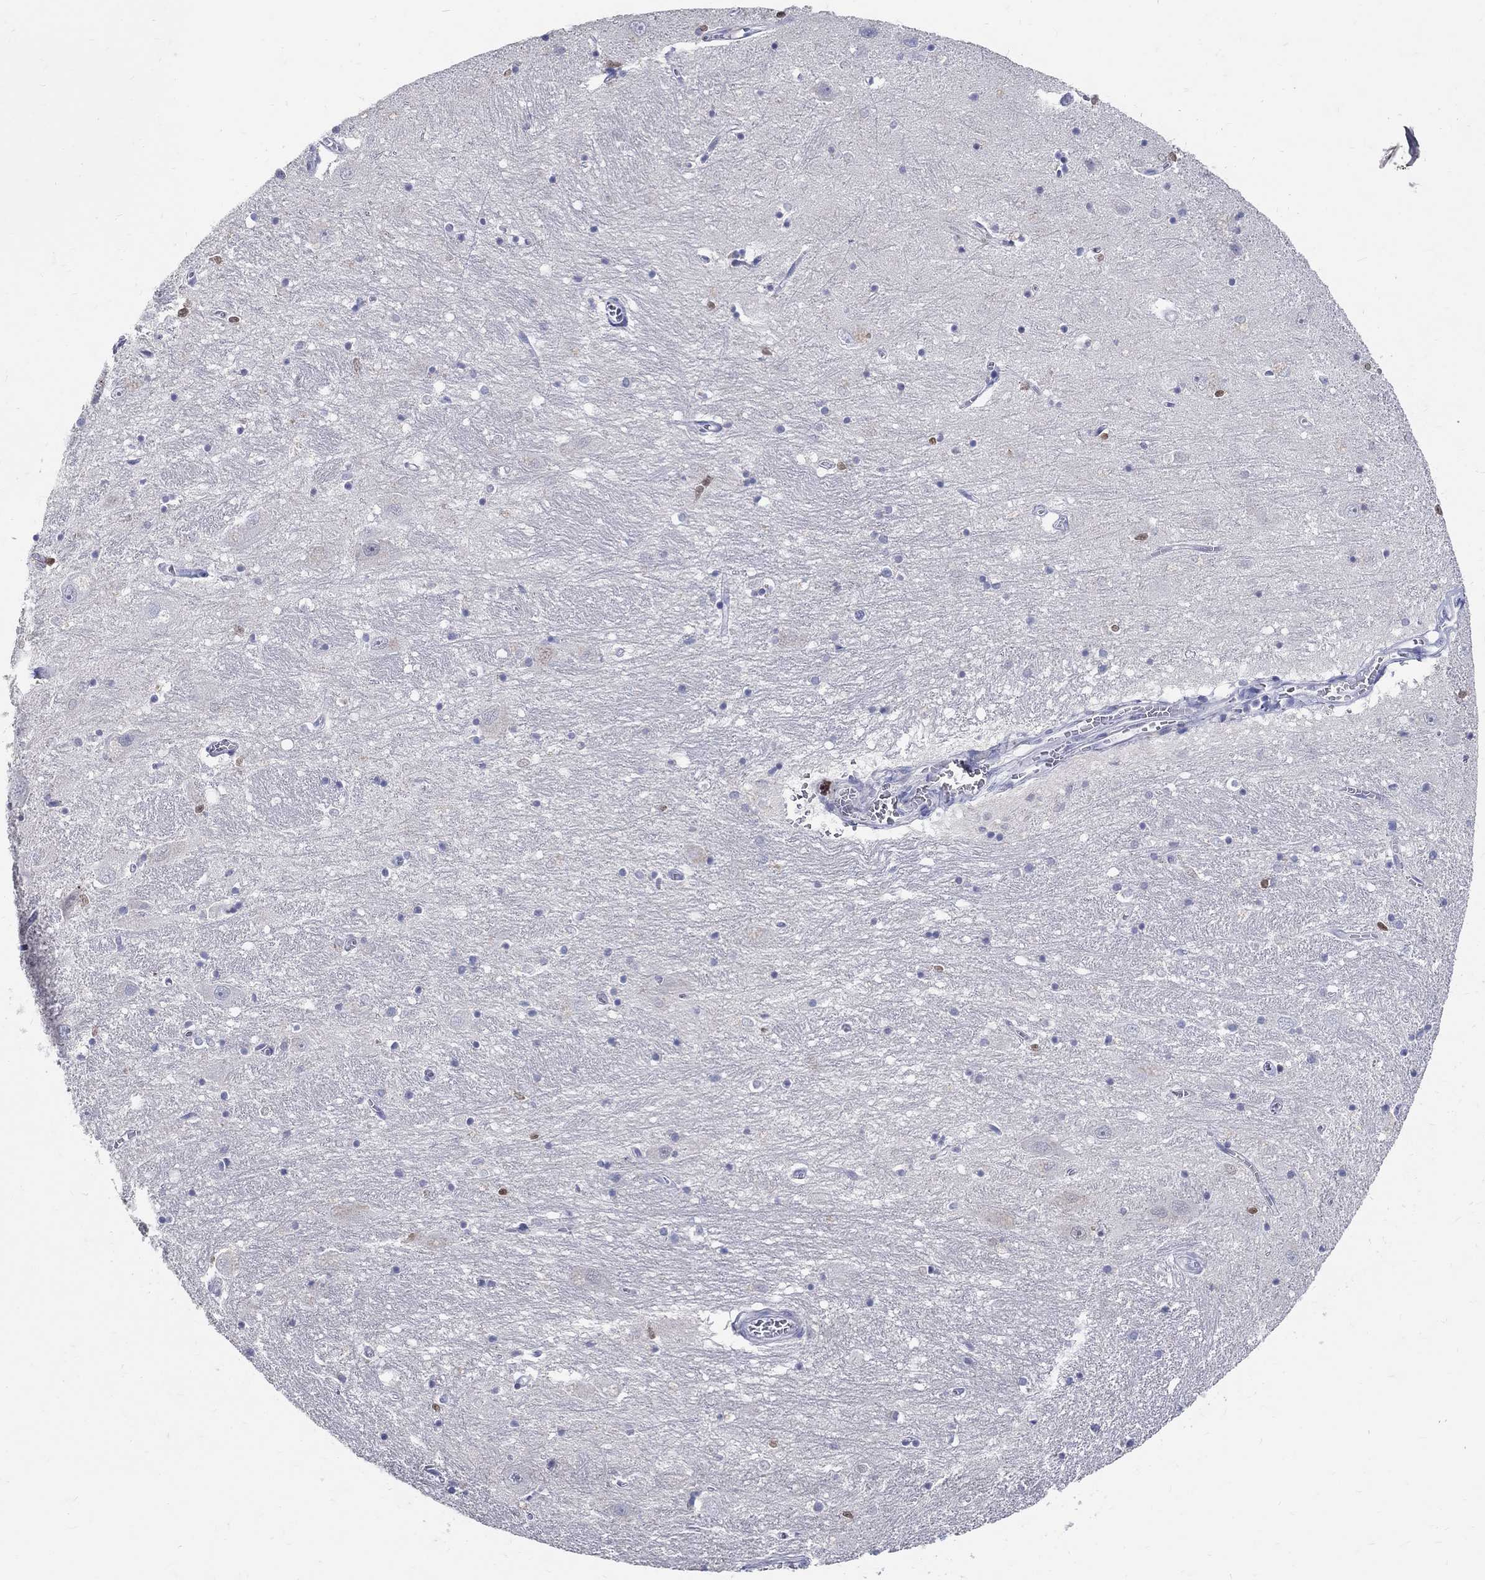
{"staining": {"intensity": "strong", "quantity": "<25%", "location": "nuclear"}, "tissue": "caudate", "cell_type": "Glial cells", "image_type": "normal", "snomed": [{"axis": "morphology", "description": "Normal tissue, NOS"}, {"axis": "topography", "description": "Lateral ventricle wall"}], "caption": "Glial cells demonstrate strong nuclear staining in about <25% of cells in benign caudate. (brown staining indicates protein expression, while blue staining denotes nuclei).", "gene": "SOX2", "patient": {"sex": "male", "age": 54}}